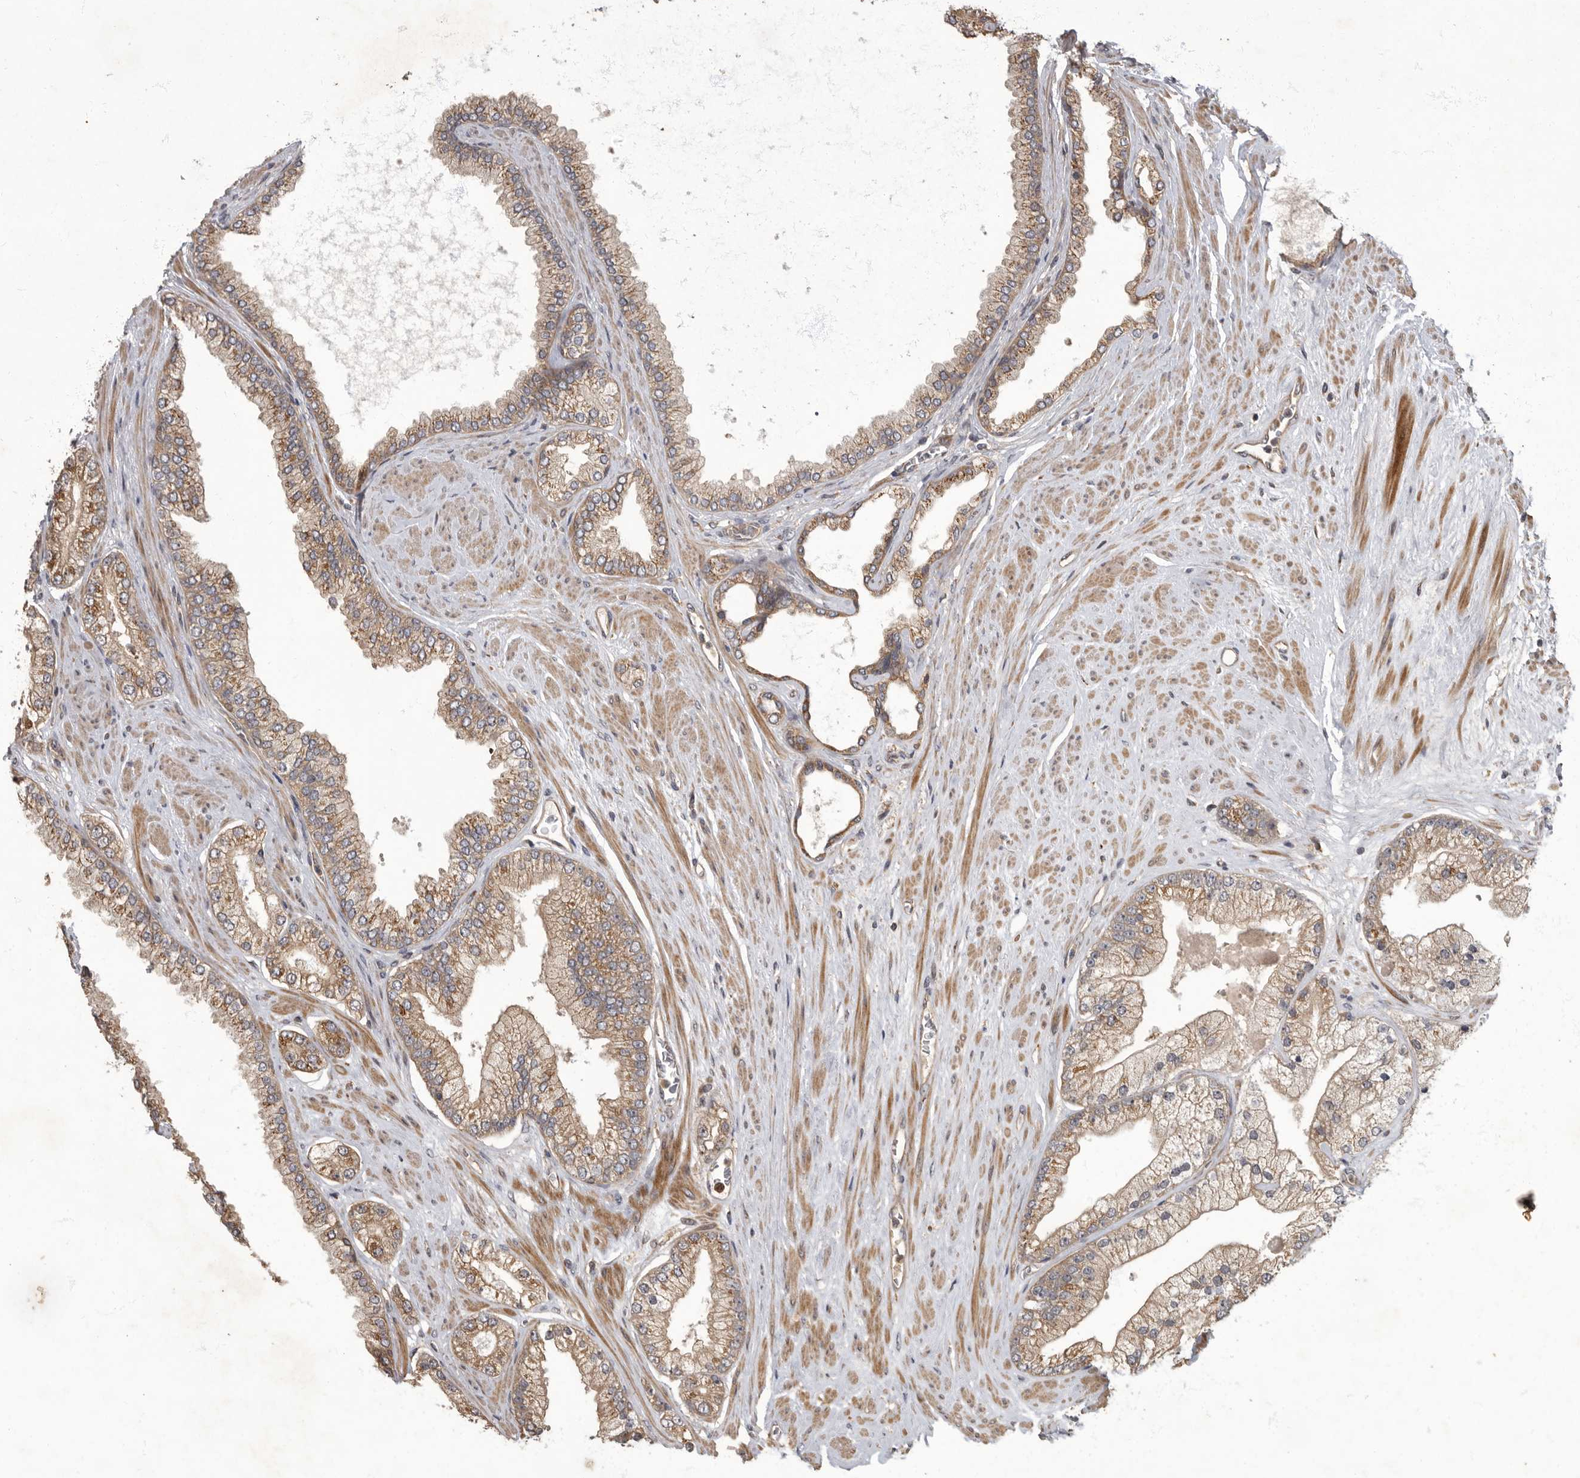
{"staining": {"intensity": "moderate", "quantity": ">75%", "location": "cytoplasmic/membranous"}, "tissue": "prostate cancer", "cell_type": "Tumor cells", "image_type": "cancer", "snomed": [{"axis": "morphology", "description": "Adenocarcinoma, High grade"}, {"axis": "topography", "description": "Prostate"}], "caption": "Brown immunohistochemical staining in human prostate cancer reveals moderate cytoplasmic/membranous staining in about >75% of tumor cells.", "gene": "IQCK", "patient": {"sex": "male", "age": 58}}